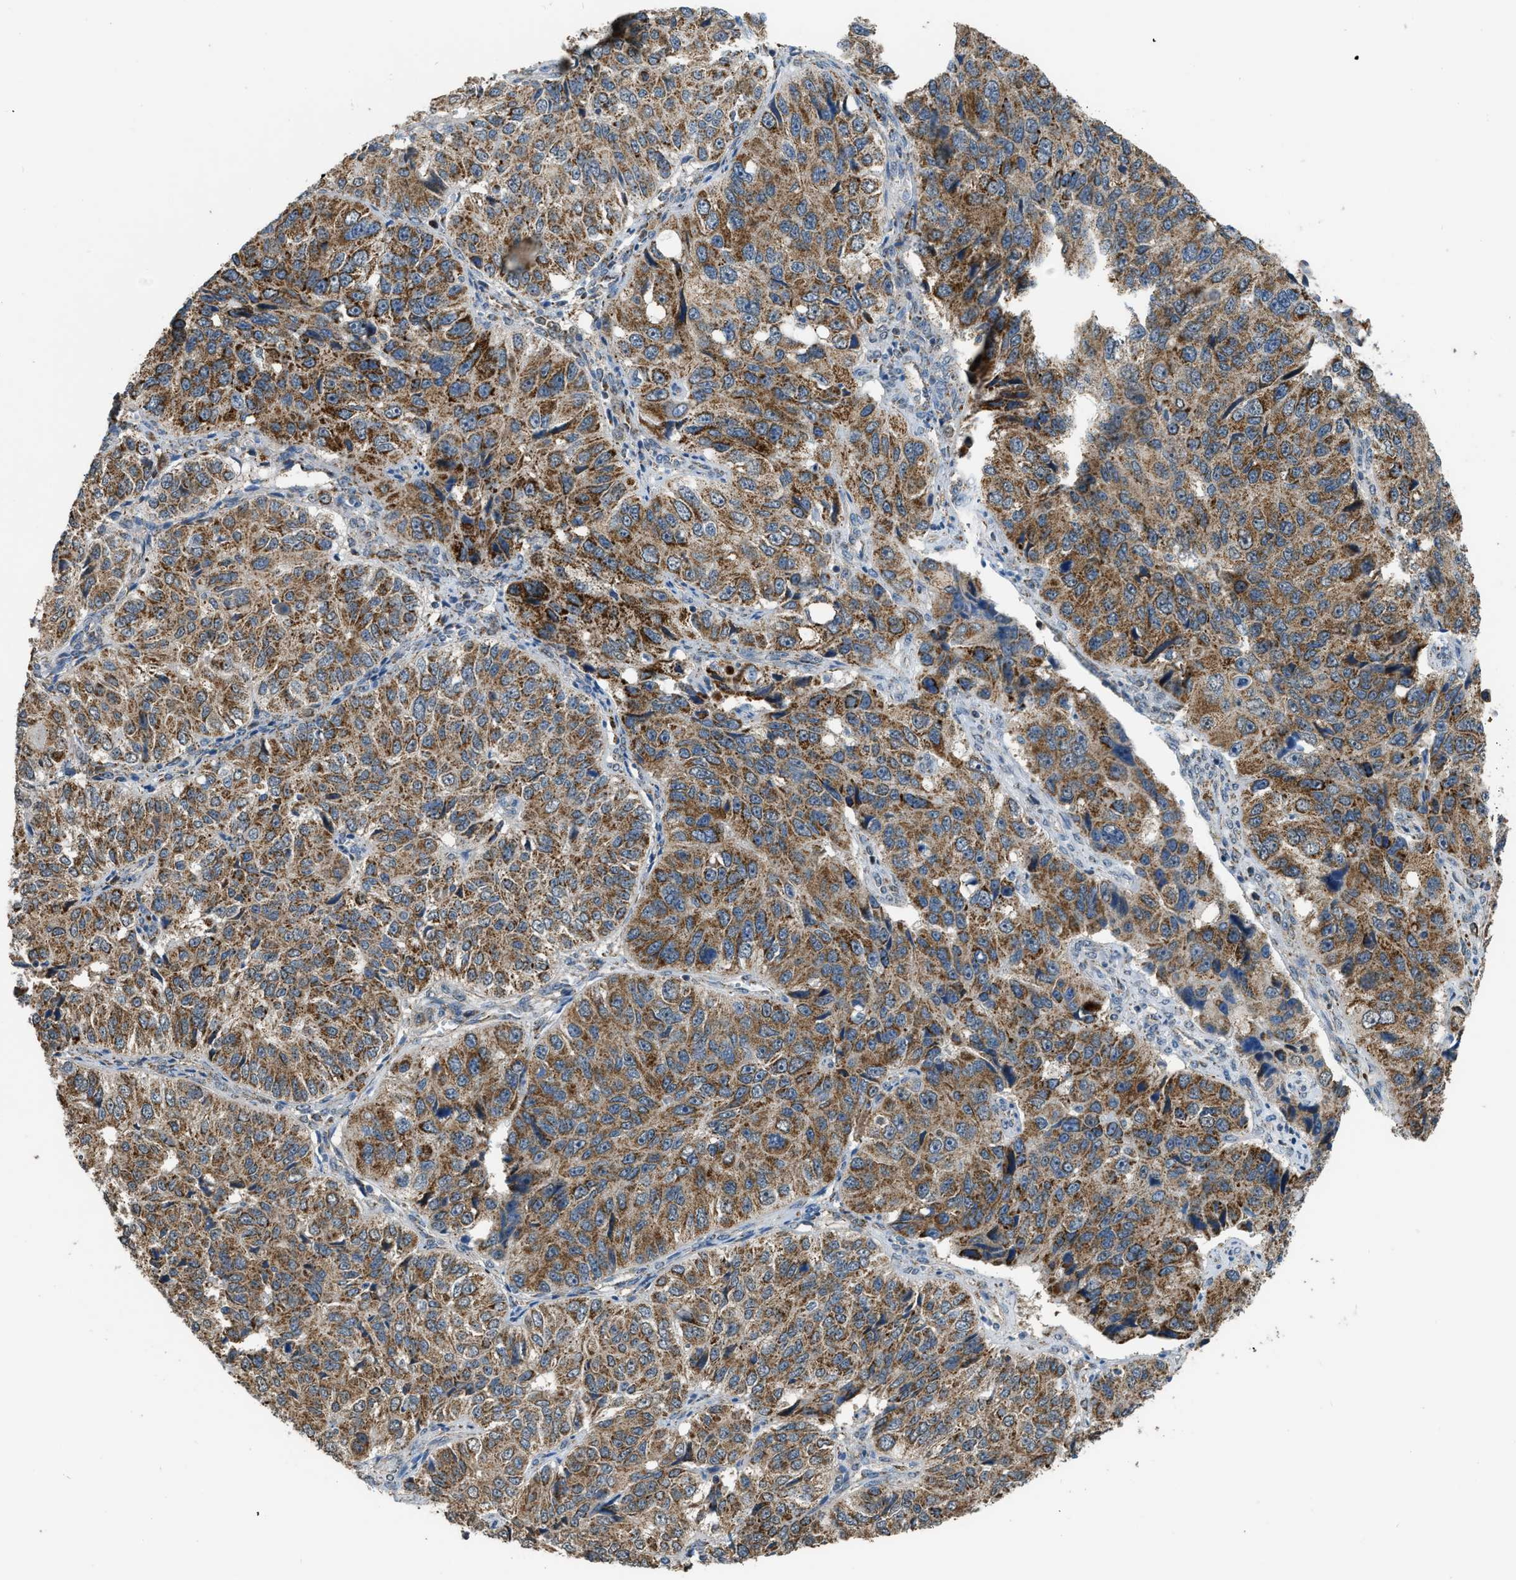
{"staining": {"intensity": "moderate", "quantity": ">75%", "location": "cytoplasmic/membranous"}, "tissue": "ovarian cancer", "cell_type": "Tumor cells", "image_type": "cancer", "snomed": [{"axis": "morphology", "description": "Carcinoma, endometroid"}, {"axis": "topography", "description": "Ovary"}], "caption": "Immunohistochemical staining of ovarian cancer displays moderate cytoplasmic/membranous protein expression in approximately >75% of tumor cells. The staining is performed using DAB (3,3'-diaminobenzidine) brown chromogen to label protein expression. The nuclei are counter-stained blue using hematoxylin.", "gene": "ETFB", "patient": {"sex": "female", "age": 51}}